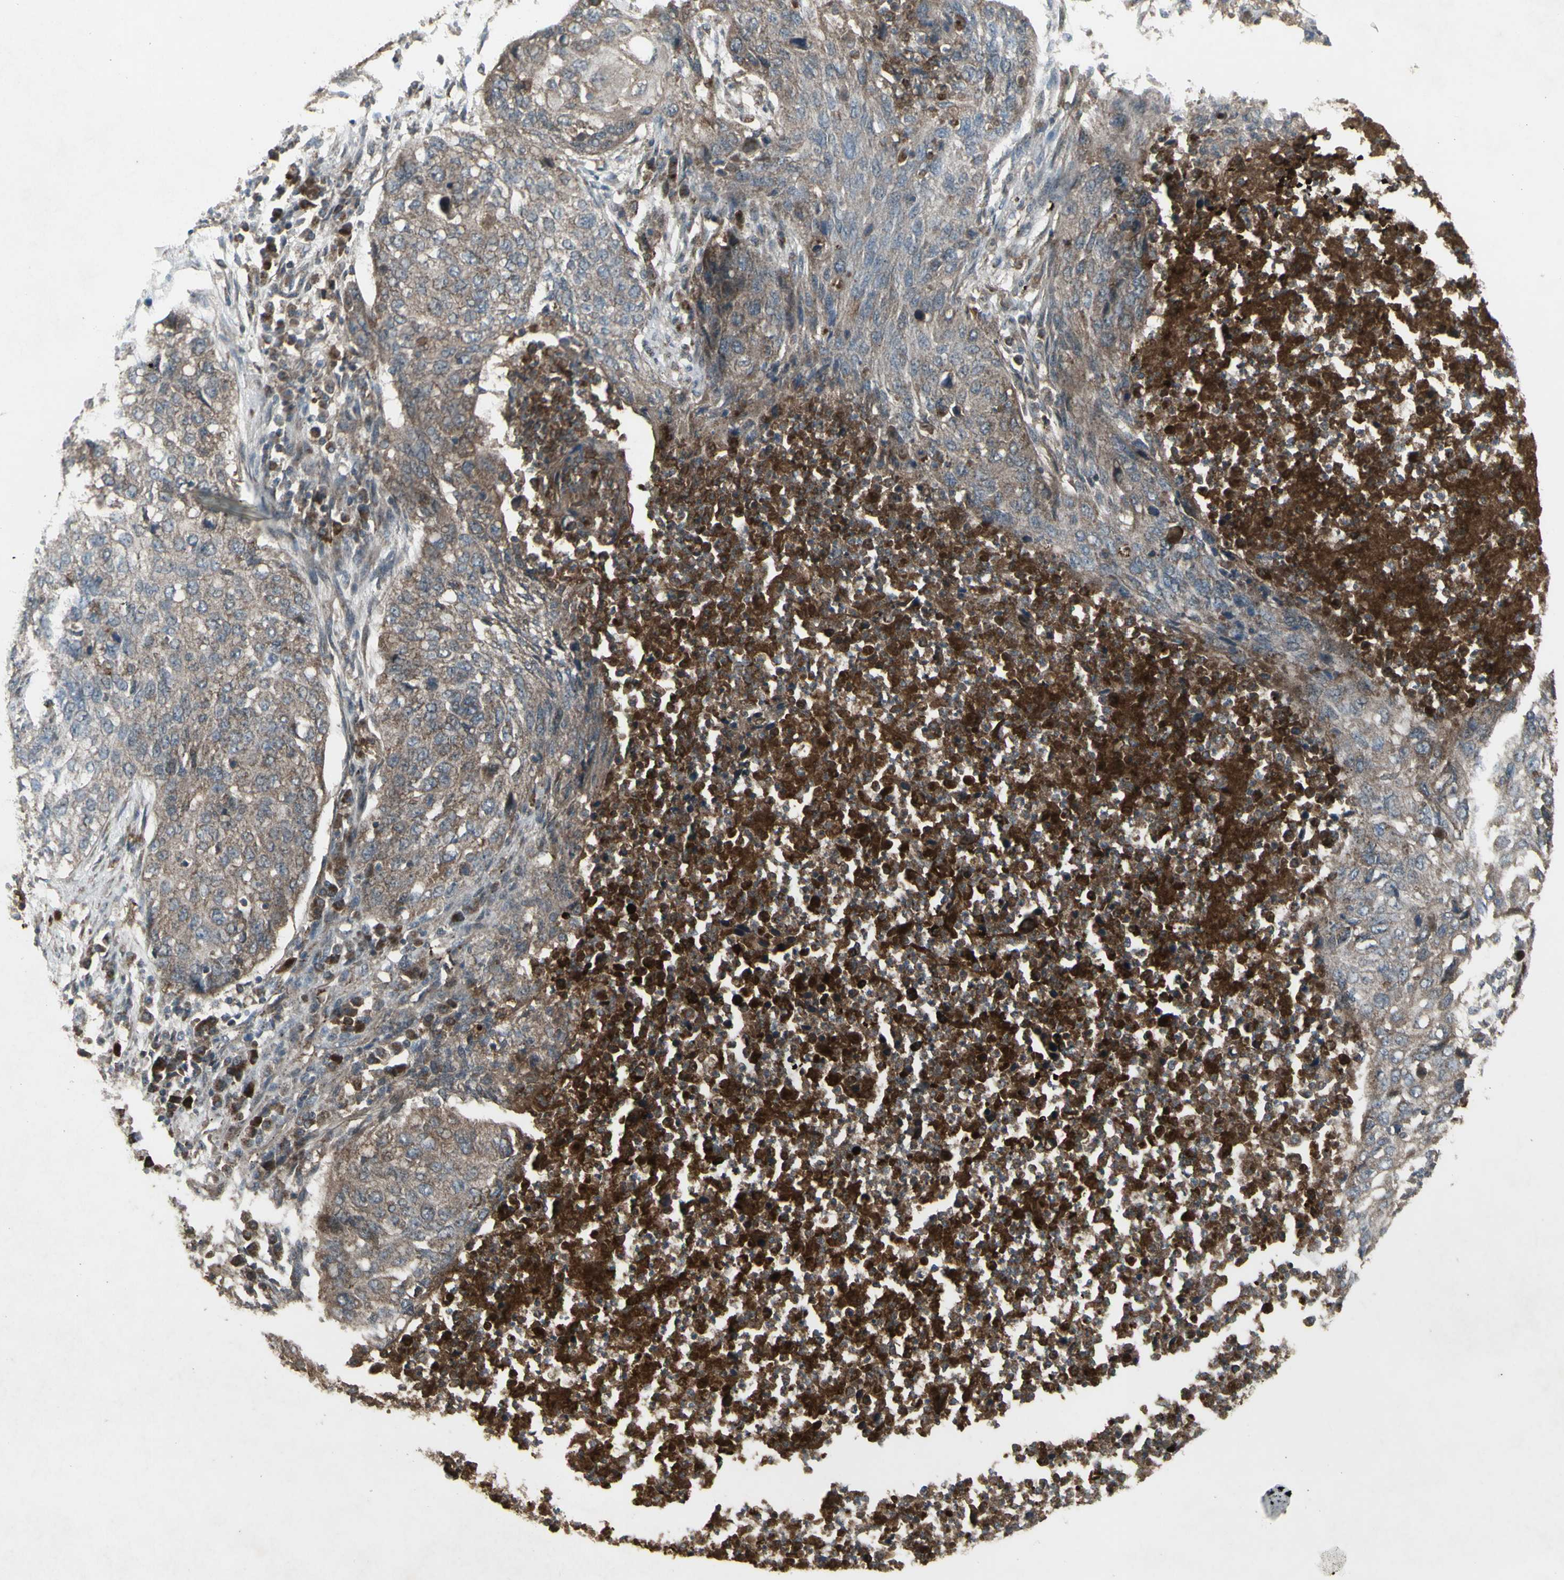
{"staining": {"intensity": "weak", "quantity": ">75%", "location": "cytoplasmic/membranous"}, "tissue": "lung cancer", "cell_type": "Tumor cells", "image_type": "cancer", "snomed": [{"axis": "morphology", "description": "Squamous cell carcinoma, NOS"}, {"axis": "topography", "description": "Lung"}], "caption": "This histopathology image reveals immunohistochemistry staining of lung squamous cell carcinoma, with low weak cytoplasmic/membranous staining in about >75% of tumor cells.", "gene": "SHC1", "patient": {"sex": "female", "age": 63}}